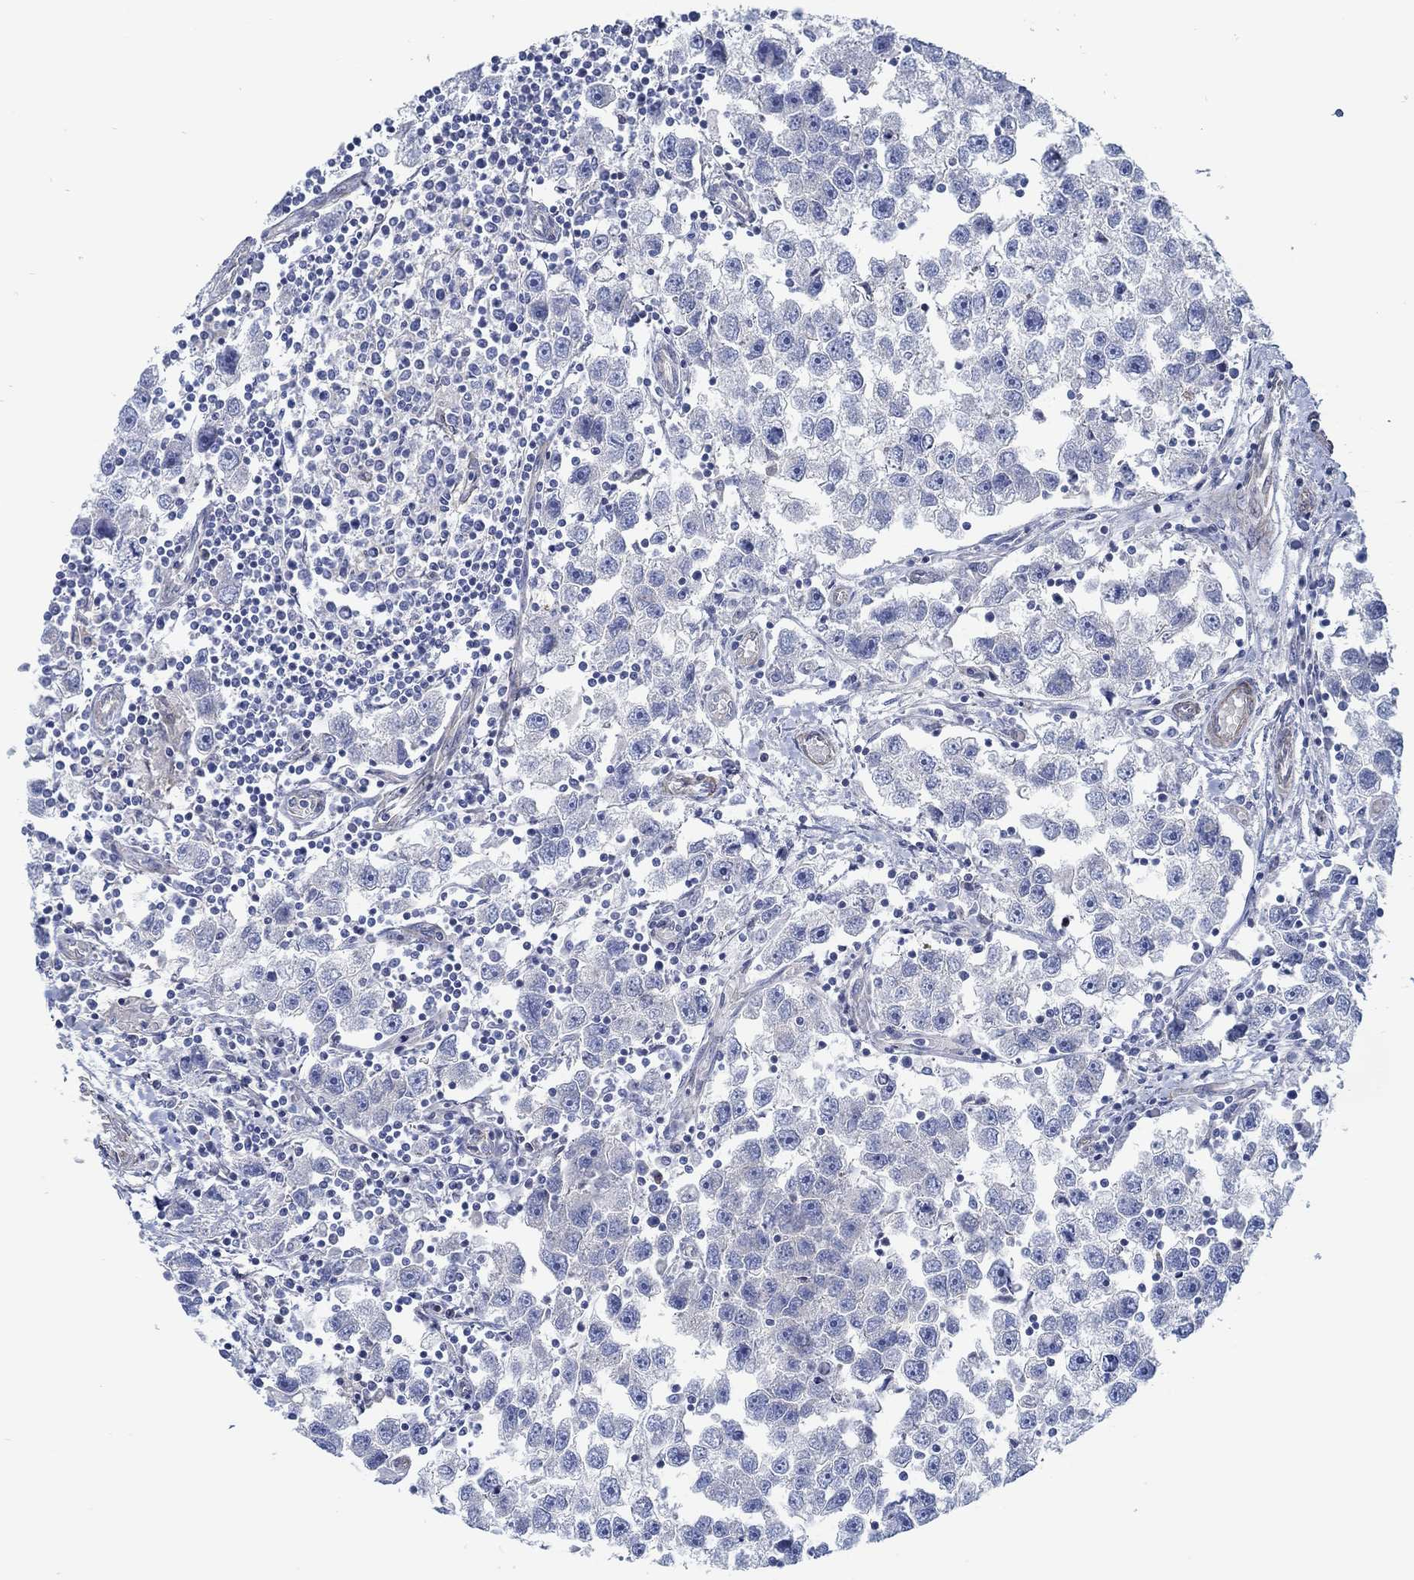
{"staining": {"intensity": "negative", "quantity": "none", "location": "none"}, "tissue": "testis cancer", "cell_type": "Tumor cells", "image_type": "cancer", "snomed": [{"axis": "morphology", "description": "Seminoma, NOS"}, {"axis": "topography", "description": "Testis"}], "caption": "Immunohistochemistry (IHC) micrograph of seminoma (testis) stained for a protein (brown), which reveals no positivity in tumor cells.", "gene": "FMN1", "patient": {"sex": "male", "age": 30}}